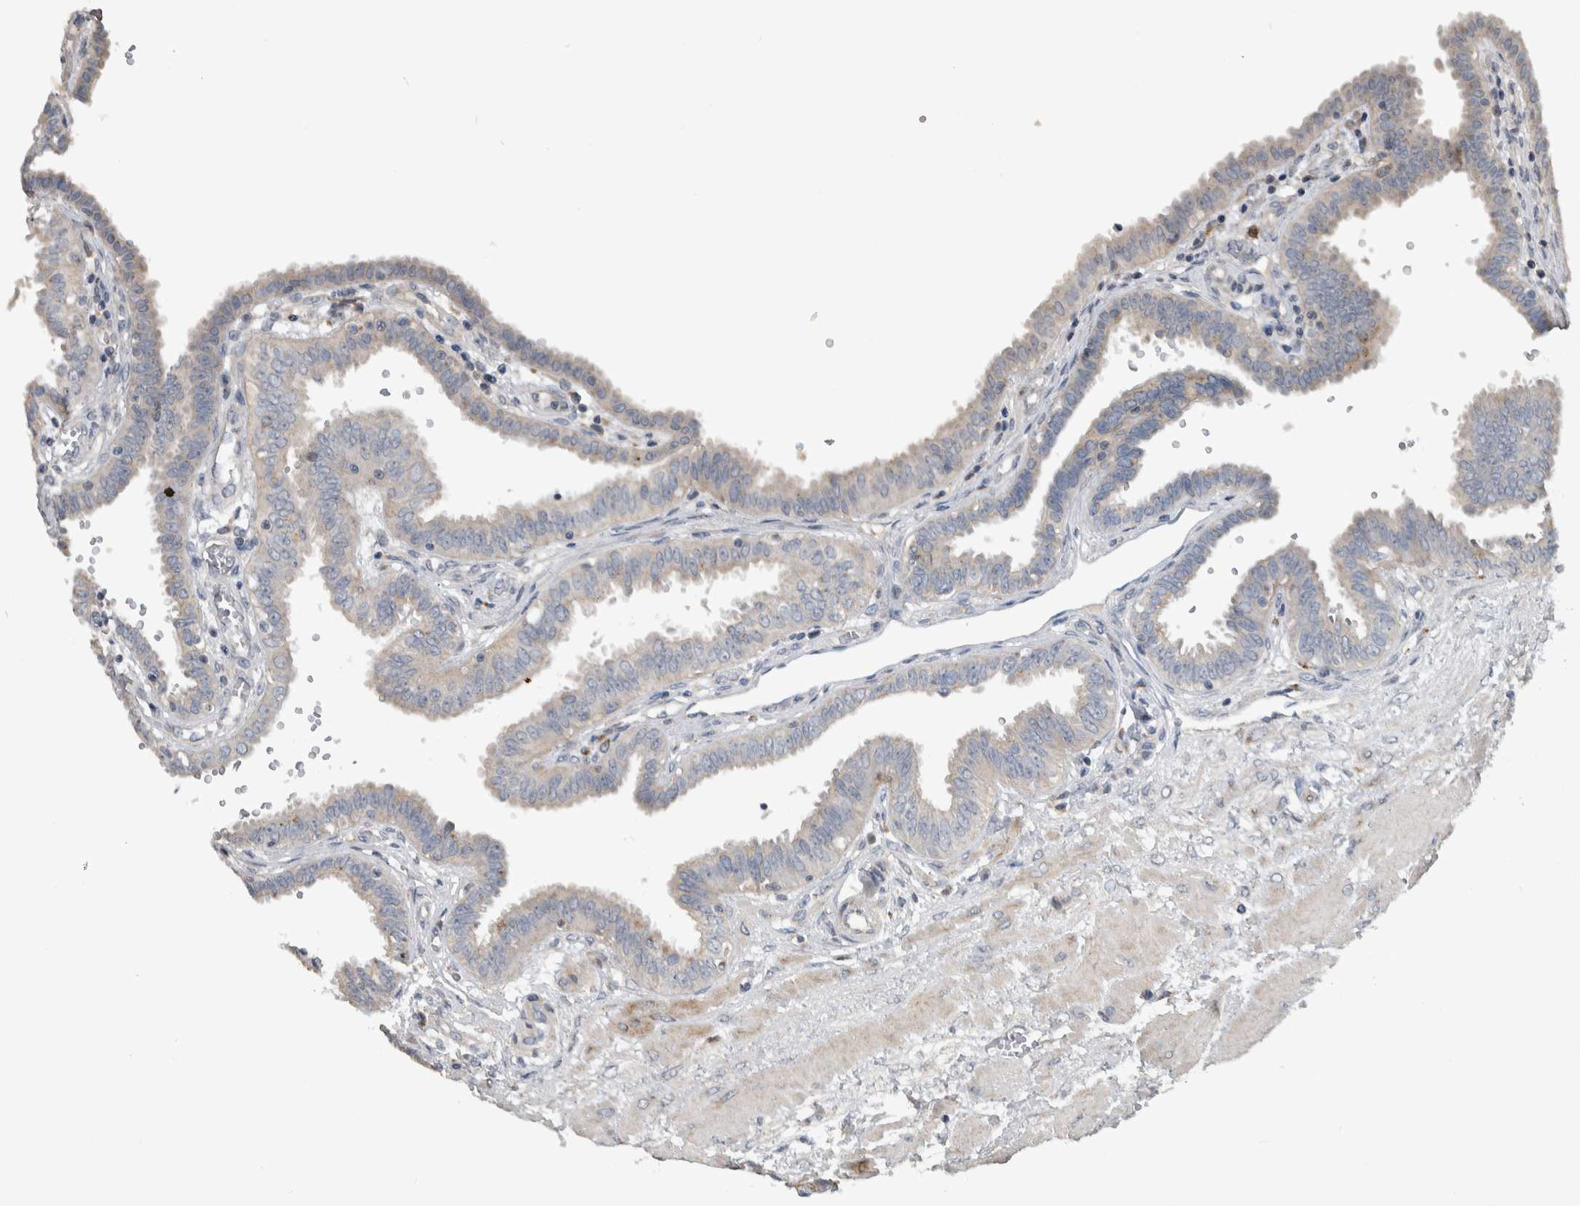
{"staining": {"intensity": "weak", "quantity": "<25%", "location": "cytoplasmic/membranous"}, "tissue": "fallopian tube", "cell_type": "Glandular cells", "image_type": "normal", "snomed": [{"axis": "morphology", "description": "Normal tissue, NOS"}, {"axis": "topography", "description": "Fallopian tube"}, {"axis": "topography", "description": "Placenta"}], "caption": "Glandular cells show no significant expression in benign fallopian tube.", "gene": "FAM83G", "patient": {"sex": "female", "age": 32}}